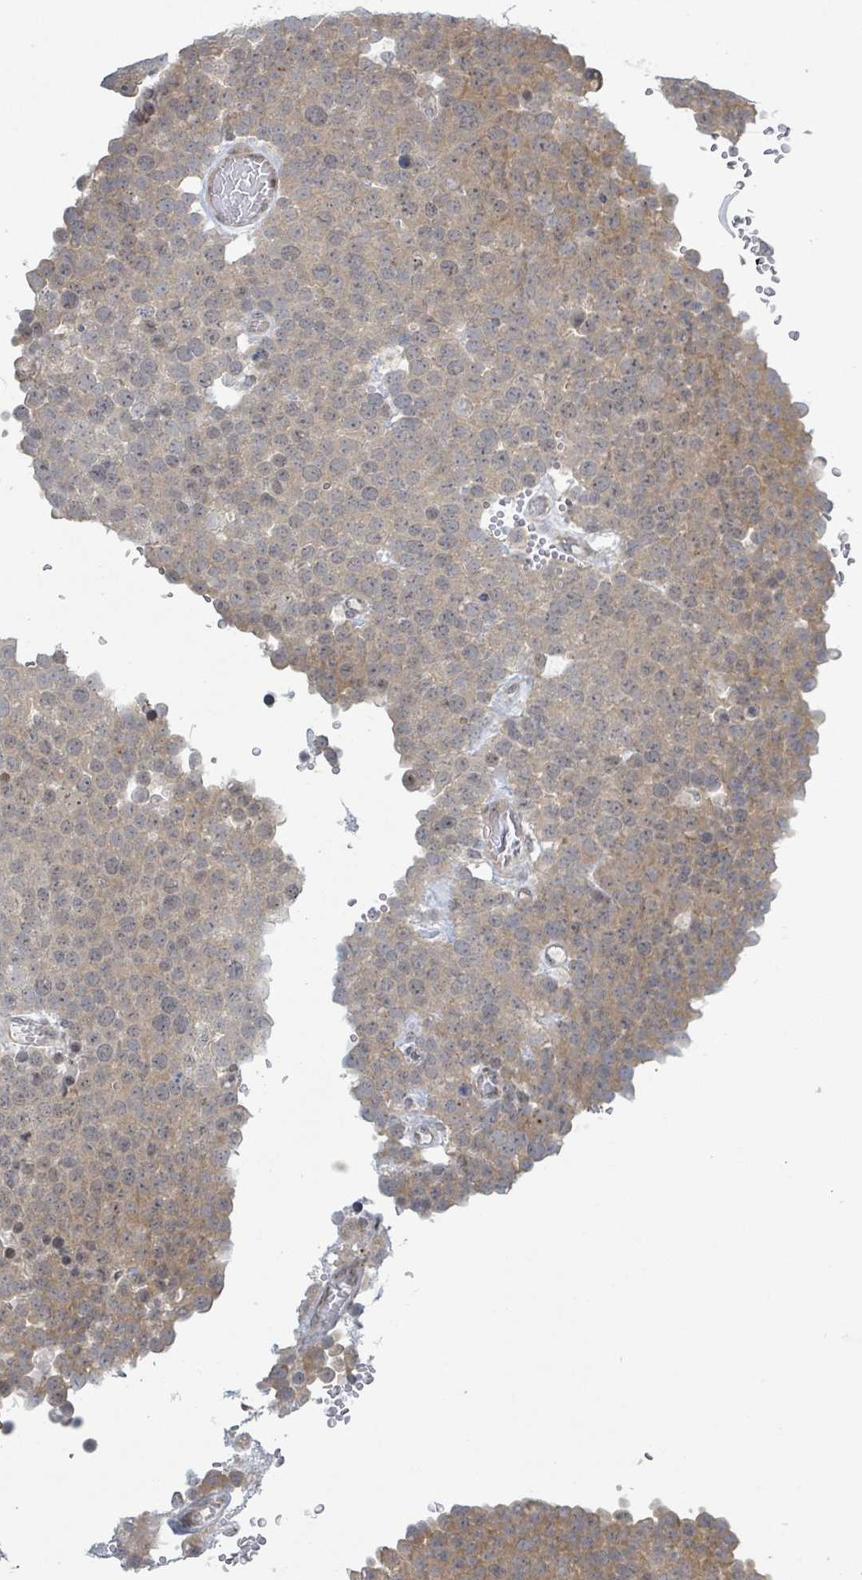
{"staining": {"intensity": "moderate", "quantity": "25%-75%", "location": "cytoplasmic/membranous"}, "tissue": "testis cancer", "cell_type": "Tumor cells", "image_type": "cancer", "snomed": [{"axis": "morphology", "description": "Normal tissue, NOS"}, {"axis": "morphology", "description": "Seminoma, NOS"}, {"axis": "topography", "description": "Testis"}], "caption": "Immunohistochemistry (IHC) staining of seminoma (testis), which exhibits medium levels of moderate cytoplasmic/membranous expression in about 25%-75% of tumor cells indicating moderate cytoplasmic/membranous protein expression. The staining was performed using DAB (3,3'-diaminobenzidine) (brown) for protein detection and nuclei were counterstained in hematoxylin (blue).", "gene": "RPL32", "patient": {"sex": "male", "age": 71}}